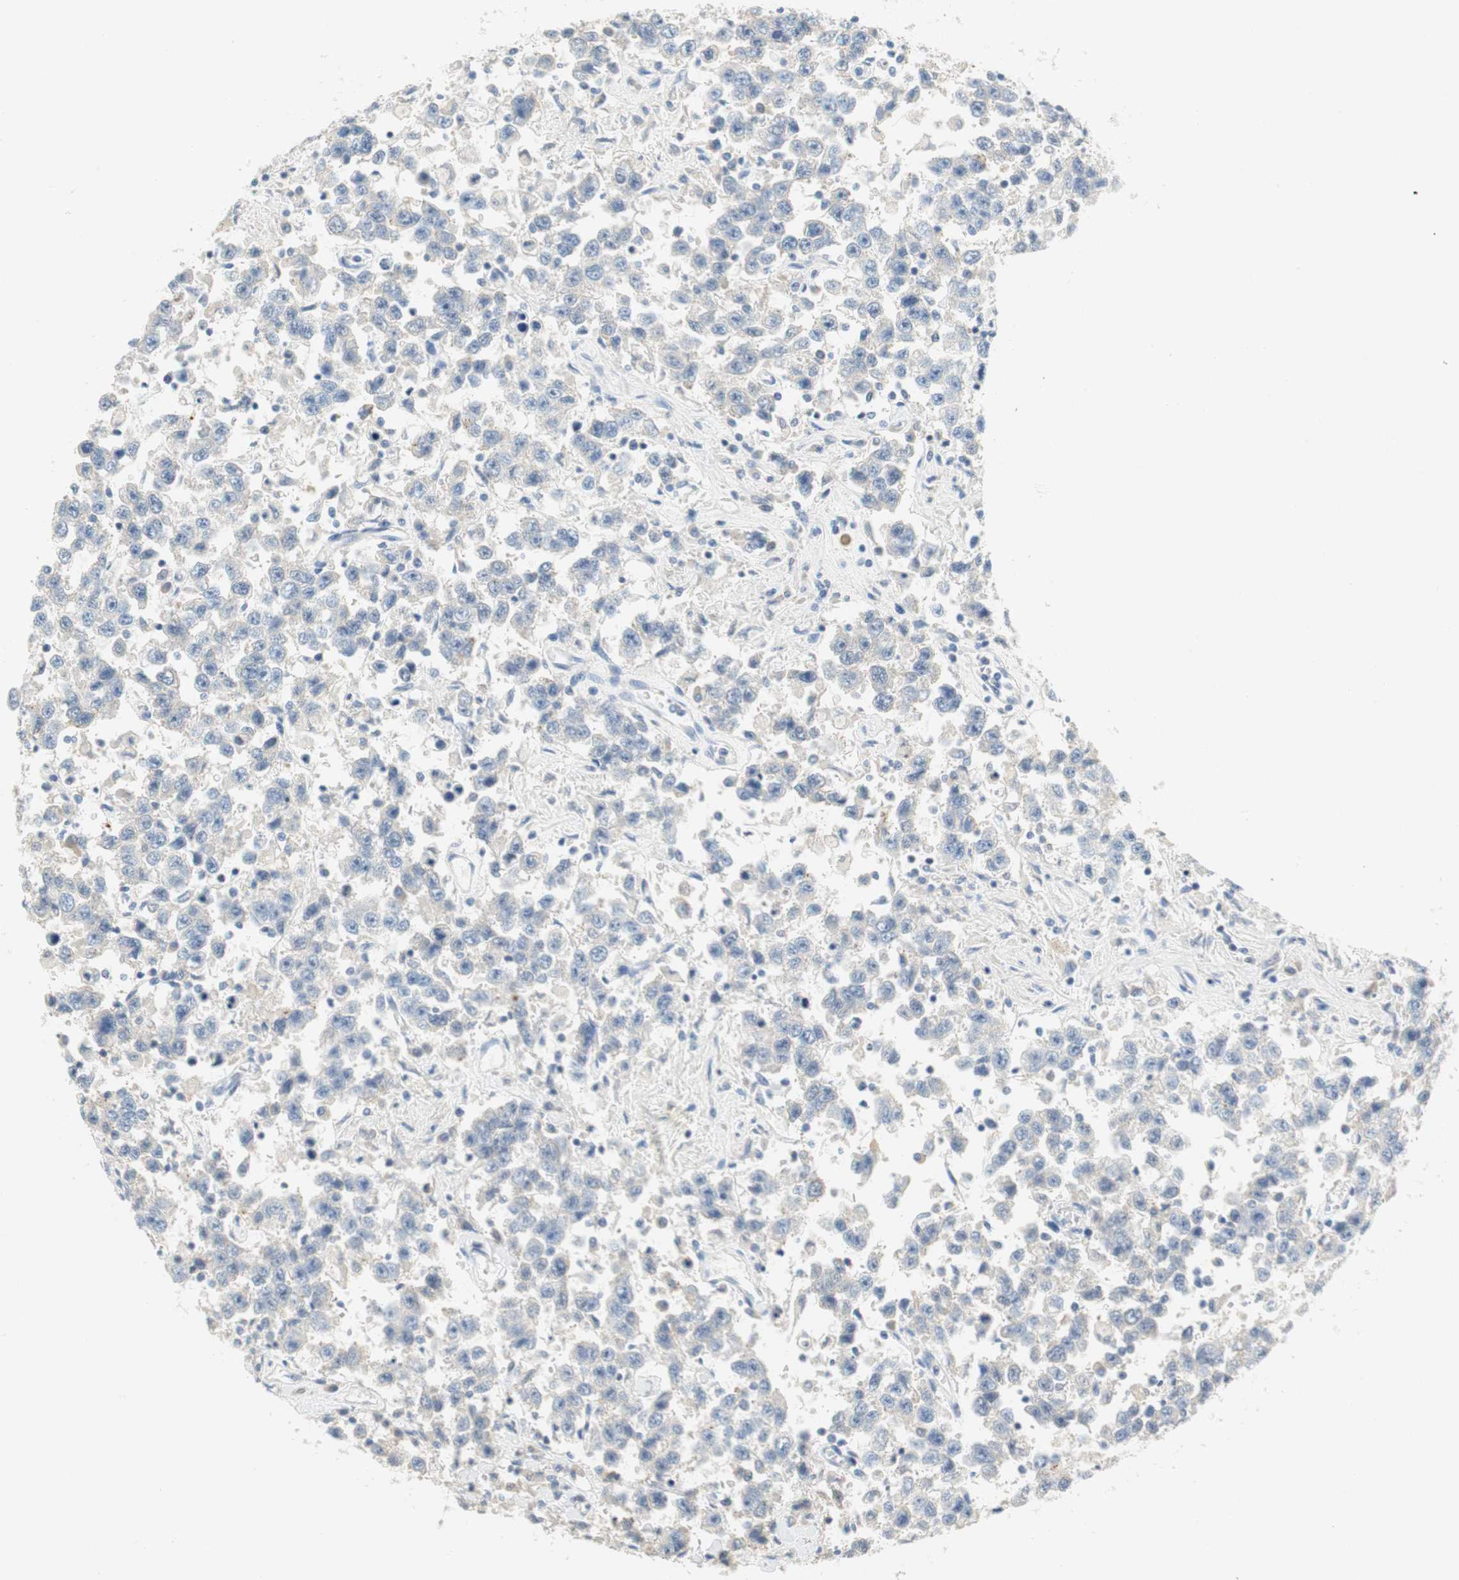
{"staining": {"intensity": "negative", "quantity": "none", "location": "none"}, "tissue": "testis cancer", "cell_type": "Tumor cells", "image_type": "cancer", "snomed": [{"axis": "morphology", "description": "Seminoma, NOS"}, {"axis": "topography", "description": "Testis"}], "caption": "The immunohistochemistry (IHC) image has no significant staining in tumor cells of testis seminoma tissue.", "gene": "CCM2L", "patient": {"sex": "male", "age": 41}}